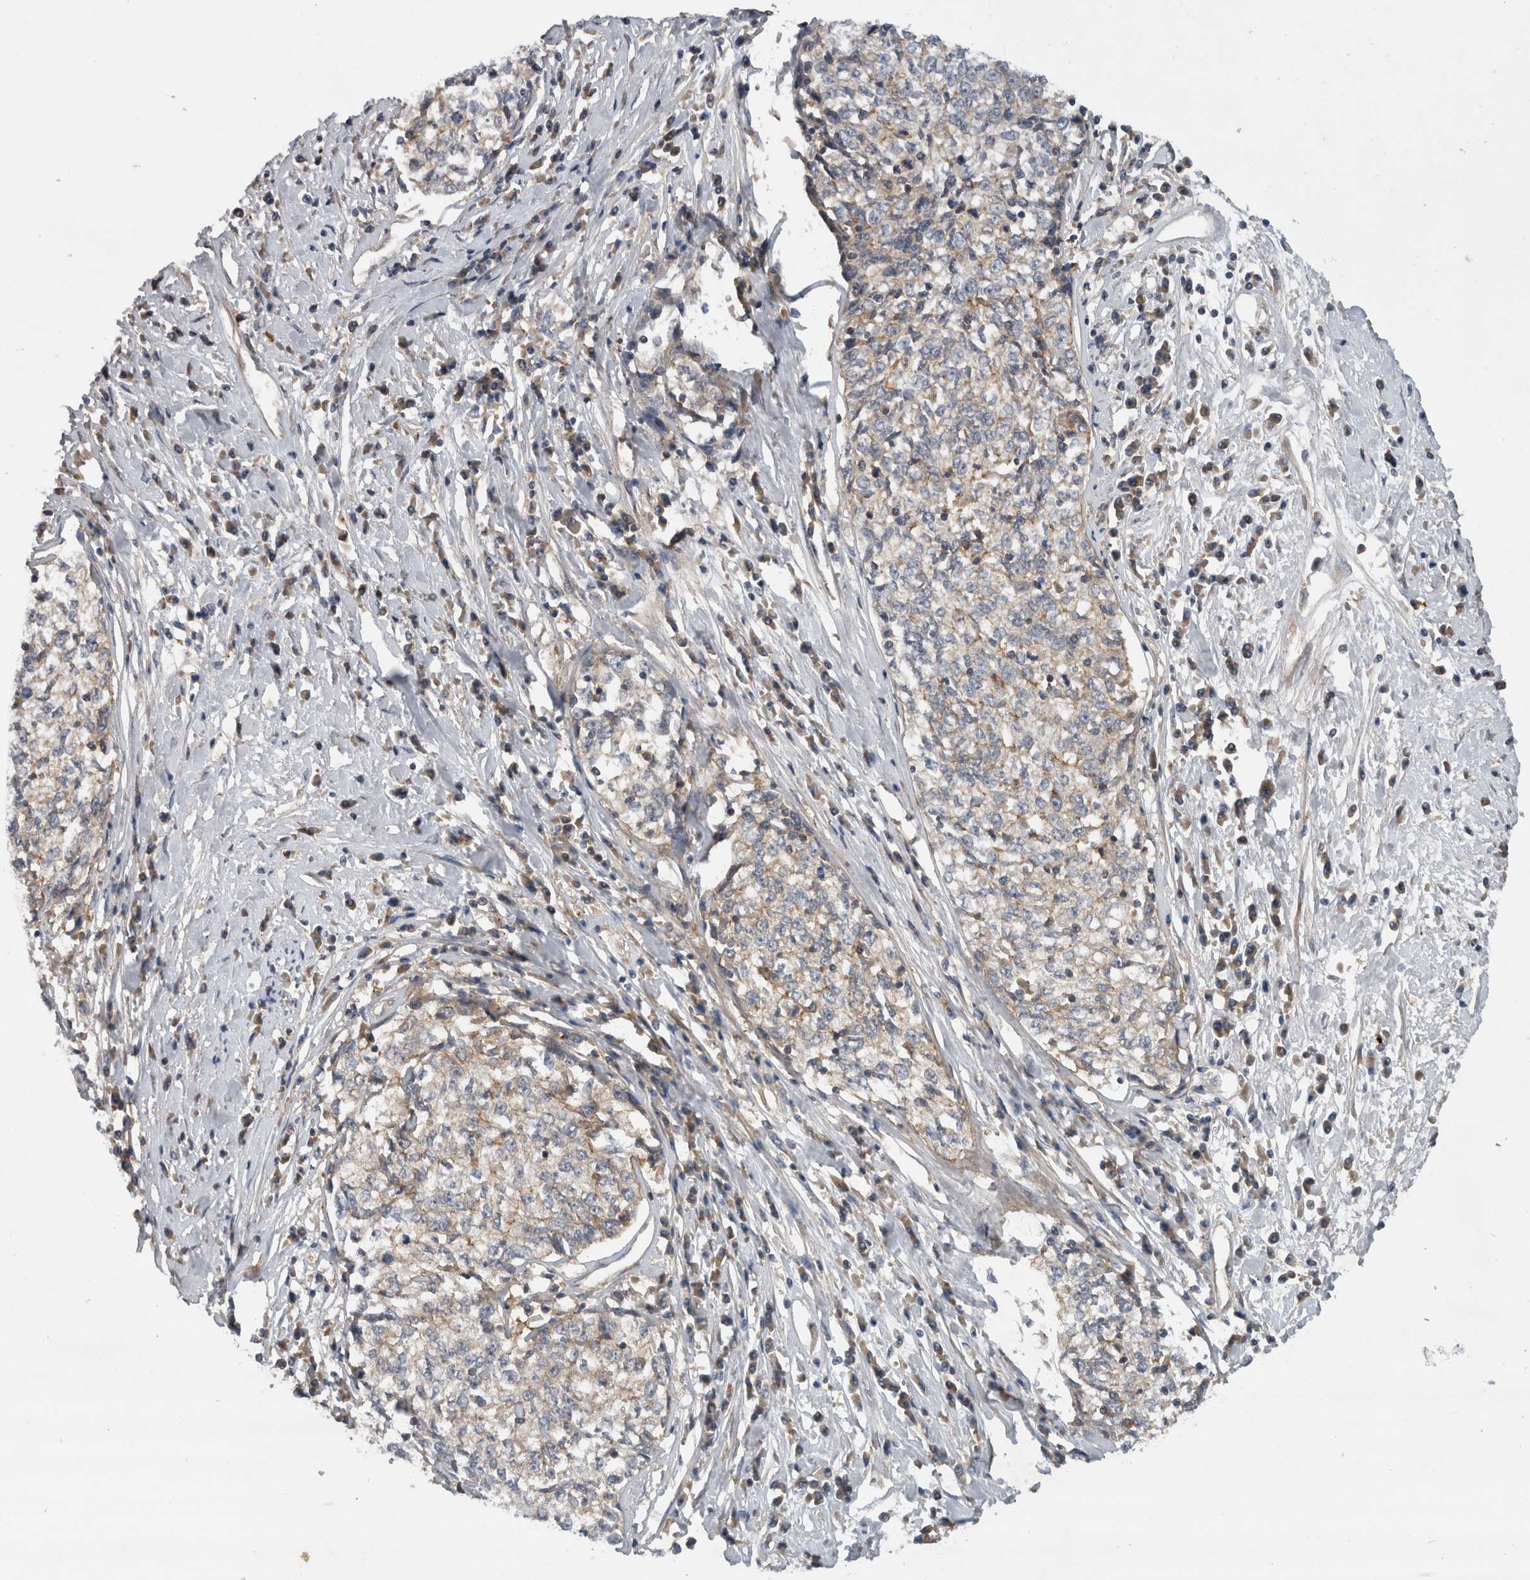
{"staining": {"intensity": "weak", "quantity": "25%-75%", "location": "cytoplasmic/membranous"}, "tissue": "cervical cancer", "cell_type": "Tumor cells", "image_type": "cancer", "snomed": [{"axis": "morphology", "description": "Squamous cell carcinoma, NOS"}, {"axis": "topography", "description": "Cervix"}], "caption": "Immunohistochemical staining of cervical cancer (squamous cell carcinoma) shows low levels of weak cytoplasmic/membranous protein staining in about 25%-75% of tumor cells.", "gene": "SCARA5", "patient": {"sex": "female", "age": 57}}